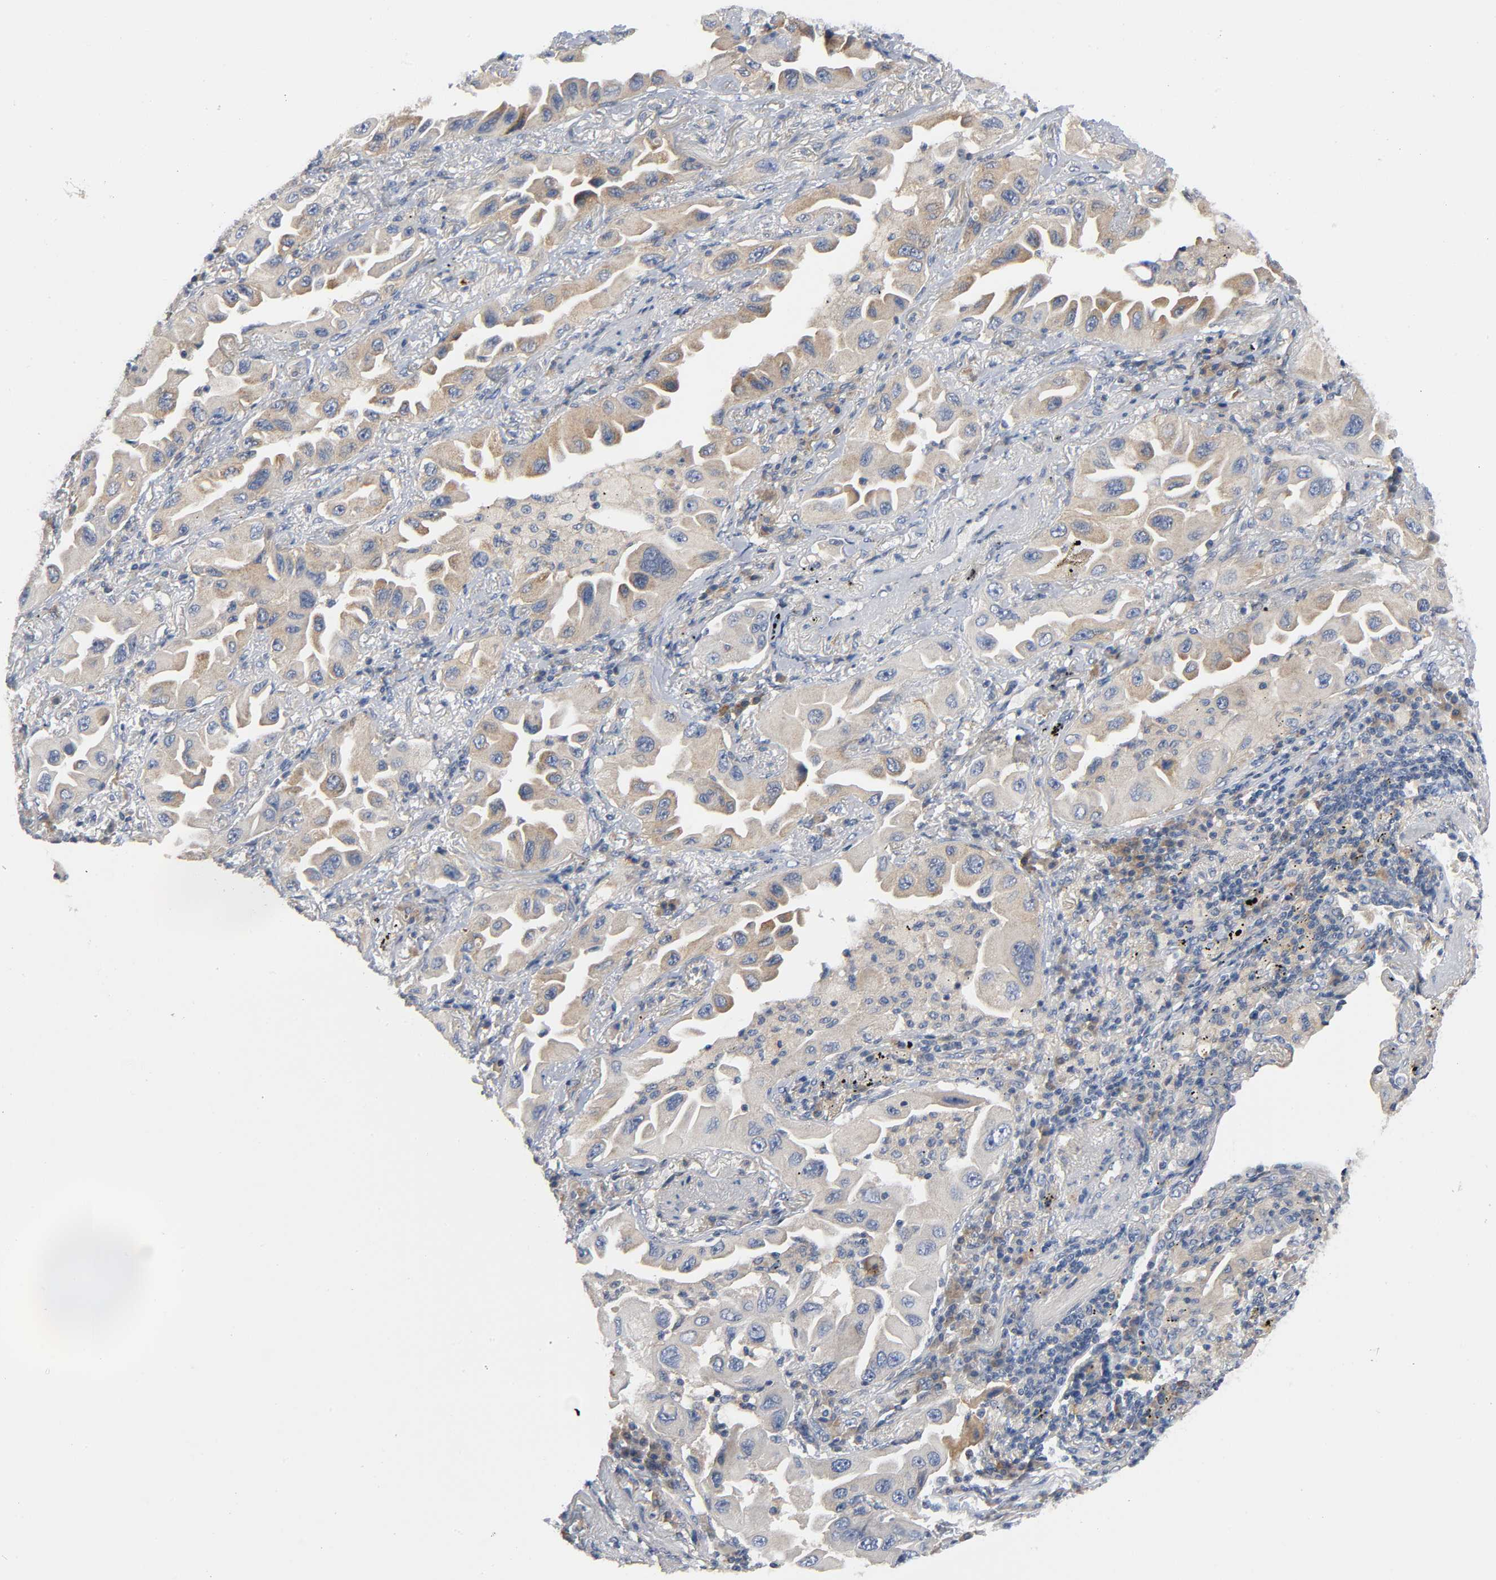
{"staining": {"intensity": "moderate", "quantity": ">75%", "location": "cytoplasmic/membranous"}, "tissue": "lung cancer", "cell_type": "Tumor cells", "image_type": "cancer", "snomed": [{"axis": "morphology", "description": "Adenocarcinoma, NOS"}, {"axis": "topography", "description": "Lung"}], "caption": "Human lung cancer (adenocarcinoma) stained with a protein marker shows moderate staining in tumor cells.", "gene": "HDAC6", "patient": {"sex": "female", "age": 65}}